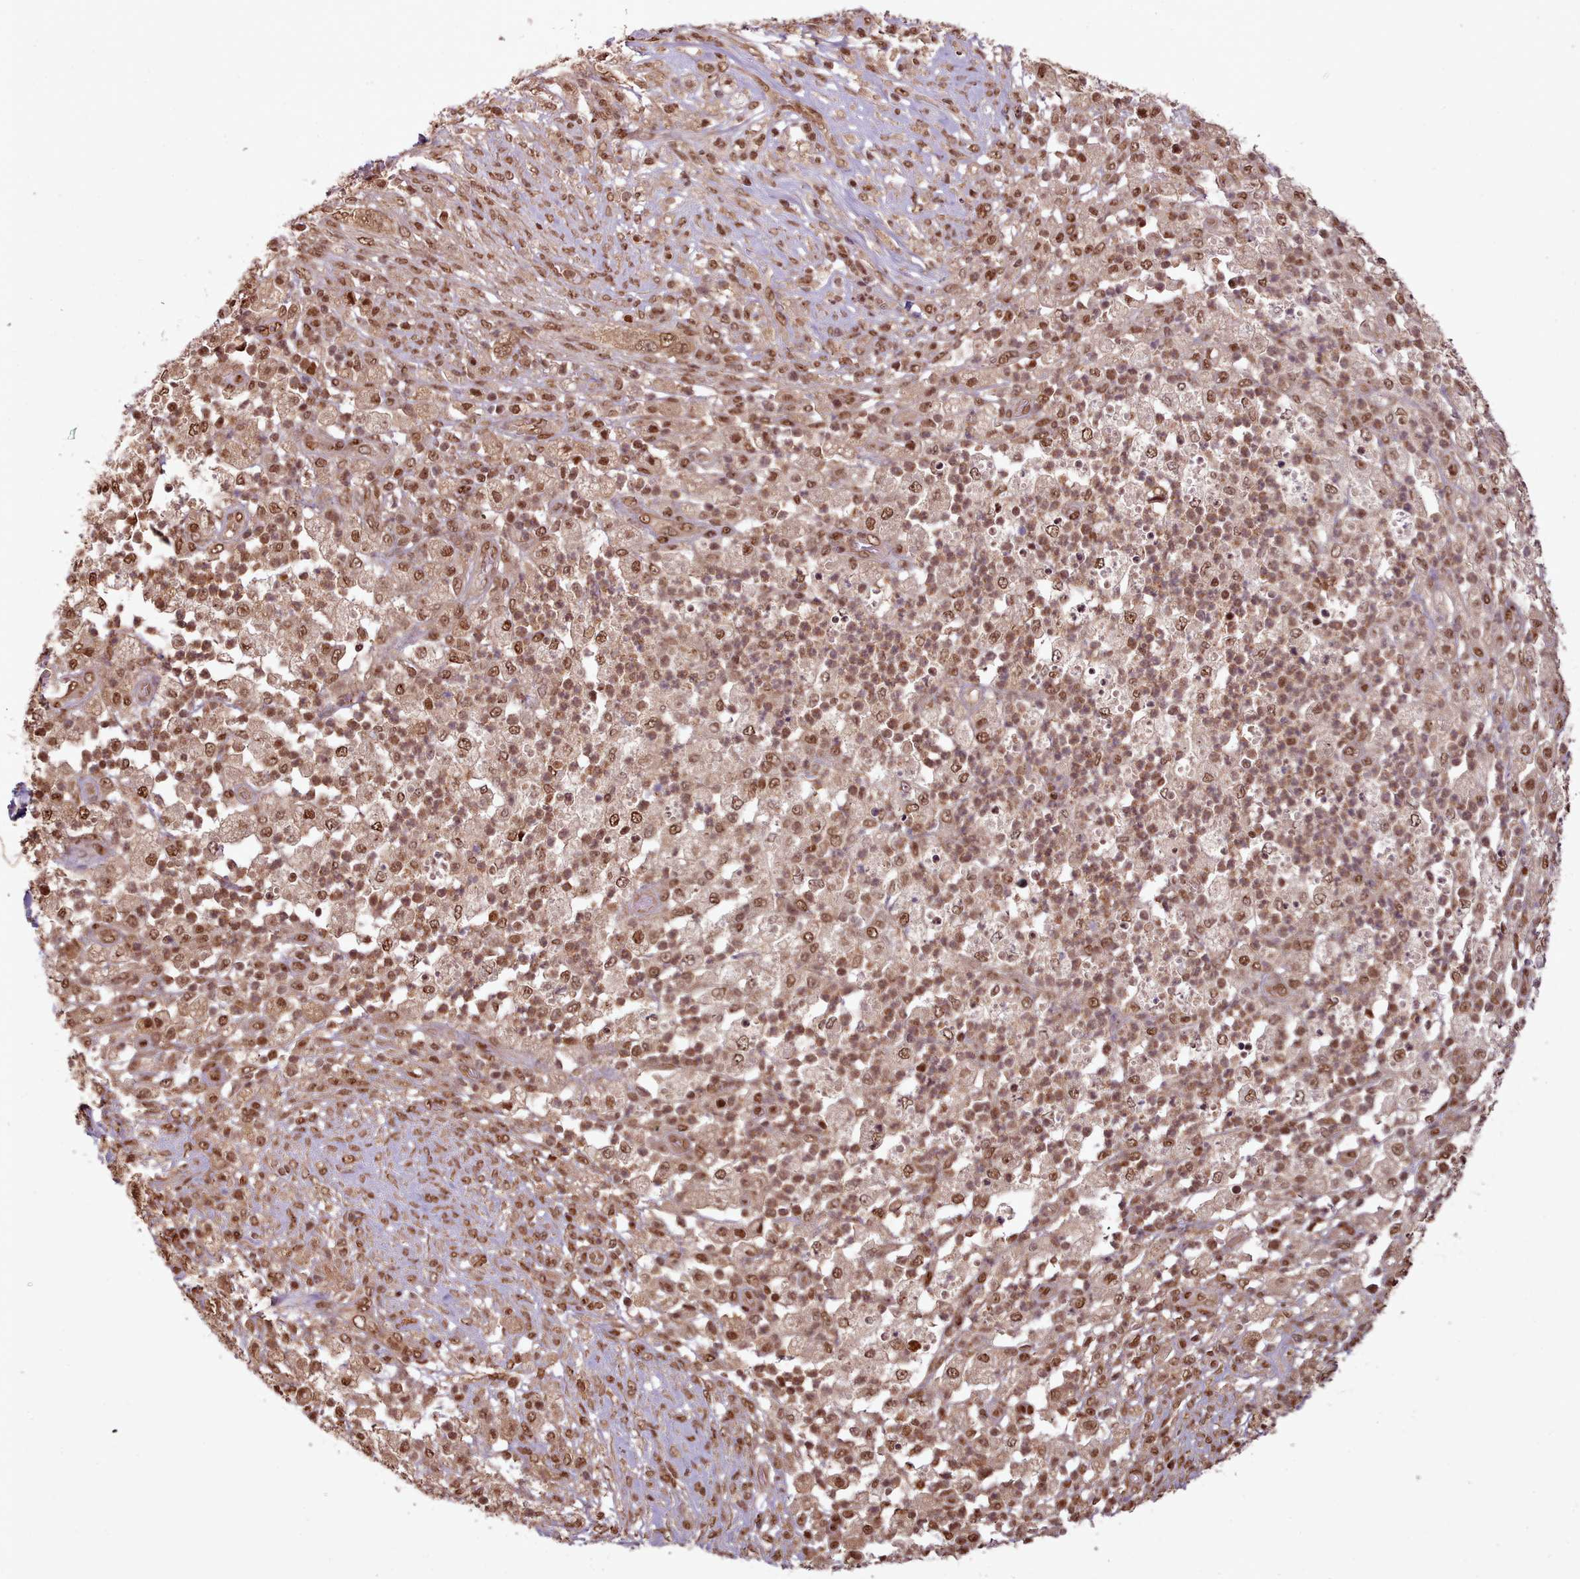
{"staining": {"intensity": "moderate", "quantity": ">75%", "location": "nuclear"}, "tissue": "pancreatic cancer", "cell_type": "Tumor cells", "image_type": "cancer", "snomed": [{"axis": "morphology", "description": "Adenocarcinoma, NOS"}, {"axis": "topography", "description": "Pancreas"}], "caption": "Protein expression analysis of pancreatic cancer demonstrates moderate nuclear expression in approximately >75% of tumor cells. The protein is shown in brown color, while the nuclei are stained blue.", "gene": "RPS27A", "patient": {"sex": "female", "age": 72}}